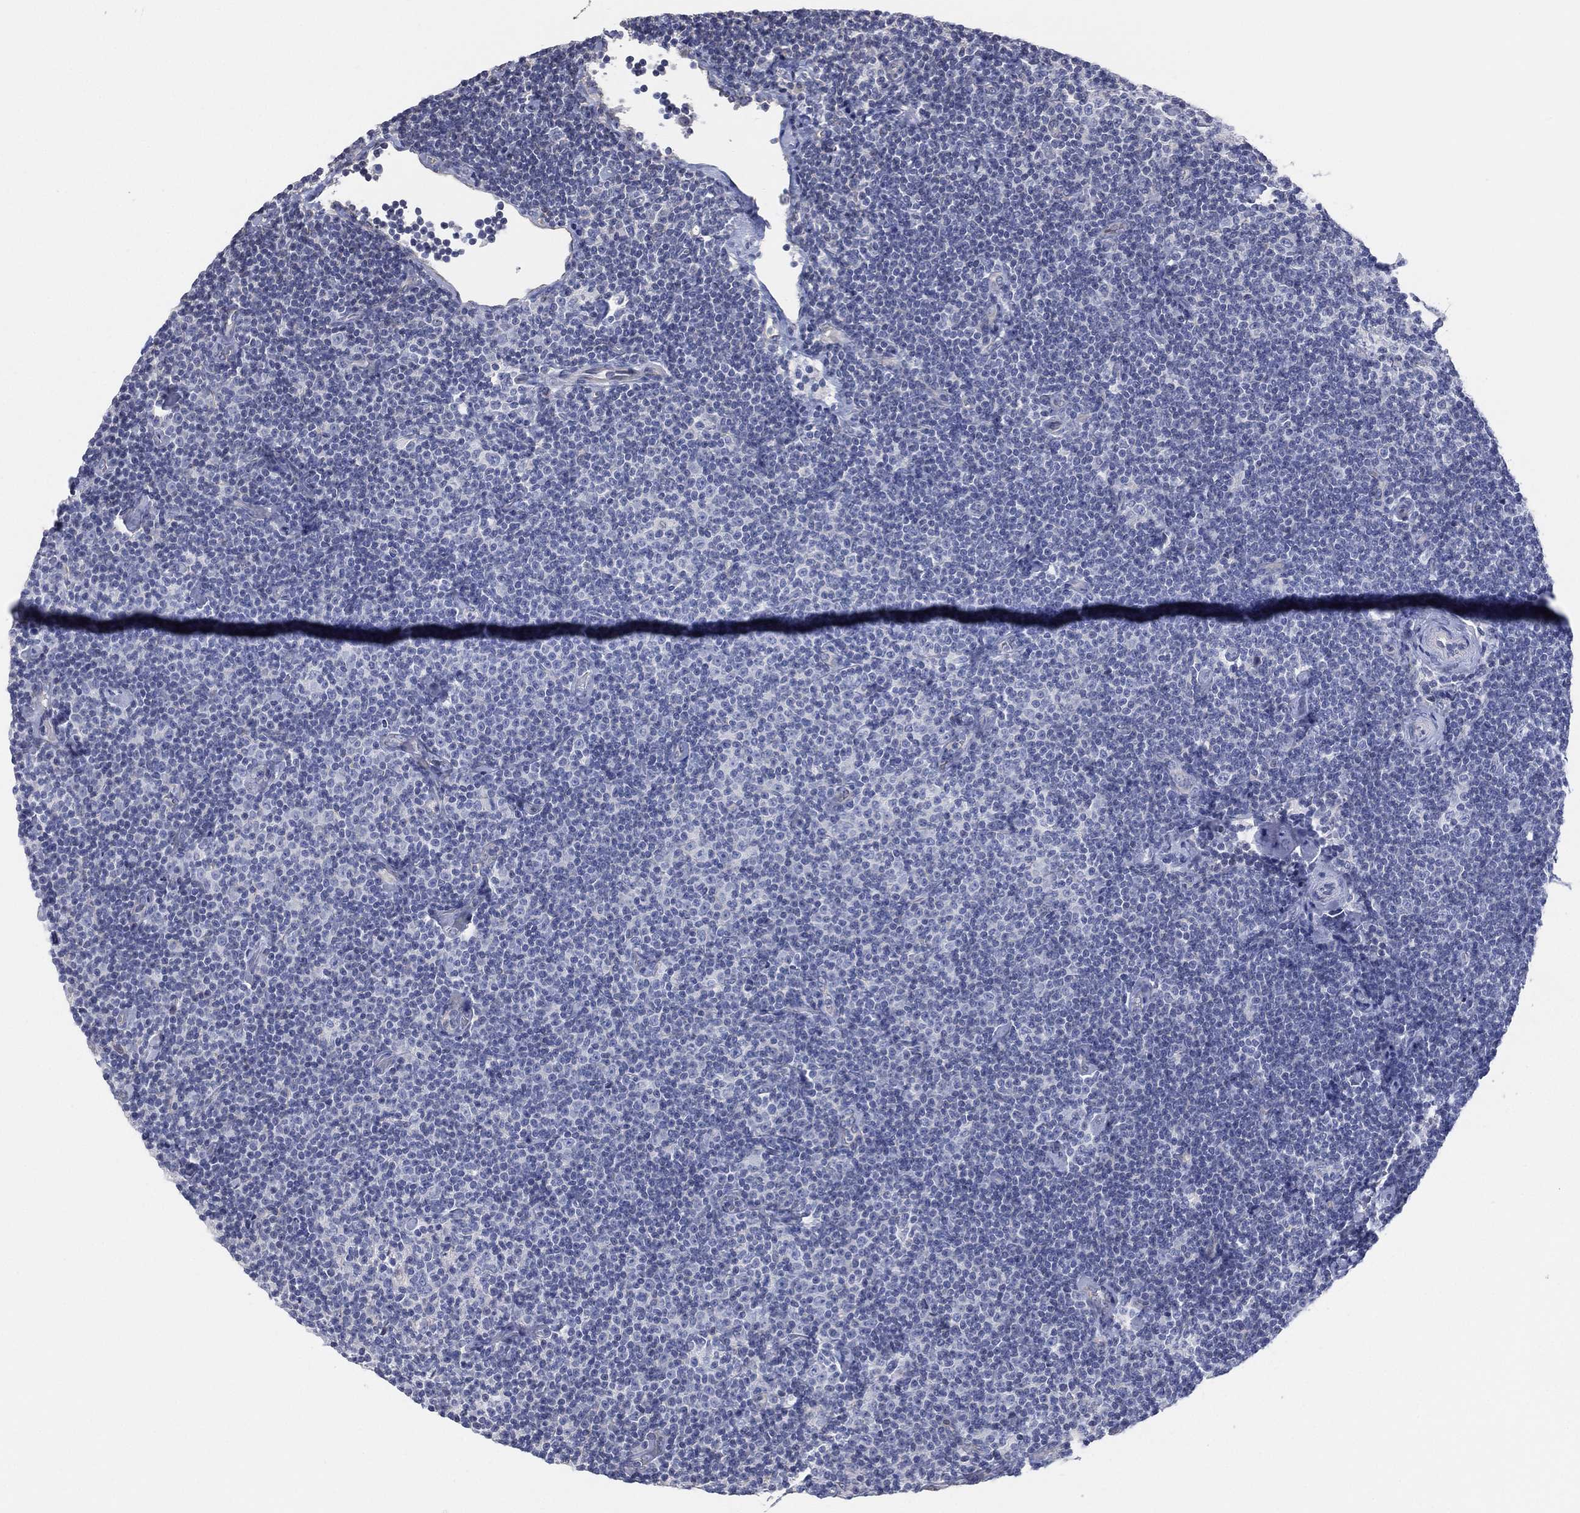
{"staining": {"intensity": "negative", "quantity": "none", "location": "none"}, "tissue": "lymphoma", "cell_type": "Tumor cells", "image_type": "cancer", "snomed": [{"axis": "morphology", "description": "Malignant lymphoma, non-Hodgkin's type, Low grade"}, {"axis": "topography", "description": "Lymph node"}], "caption": "Lymphoma was stained to show a protein in brown. There is no significant staining in tumor cells.", "gene": "CFTR", "patient": {"sex": "male", "age": 81}}